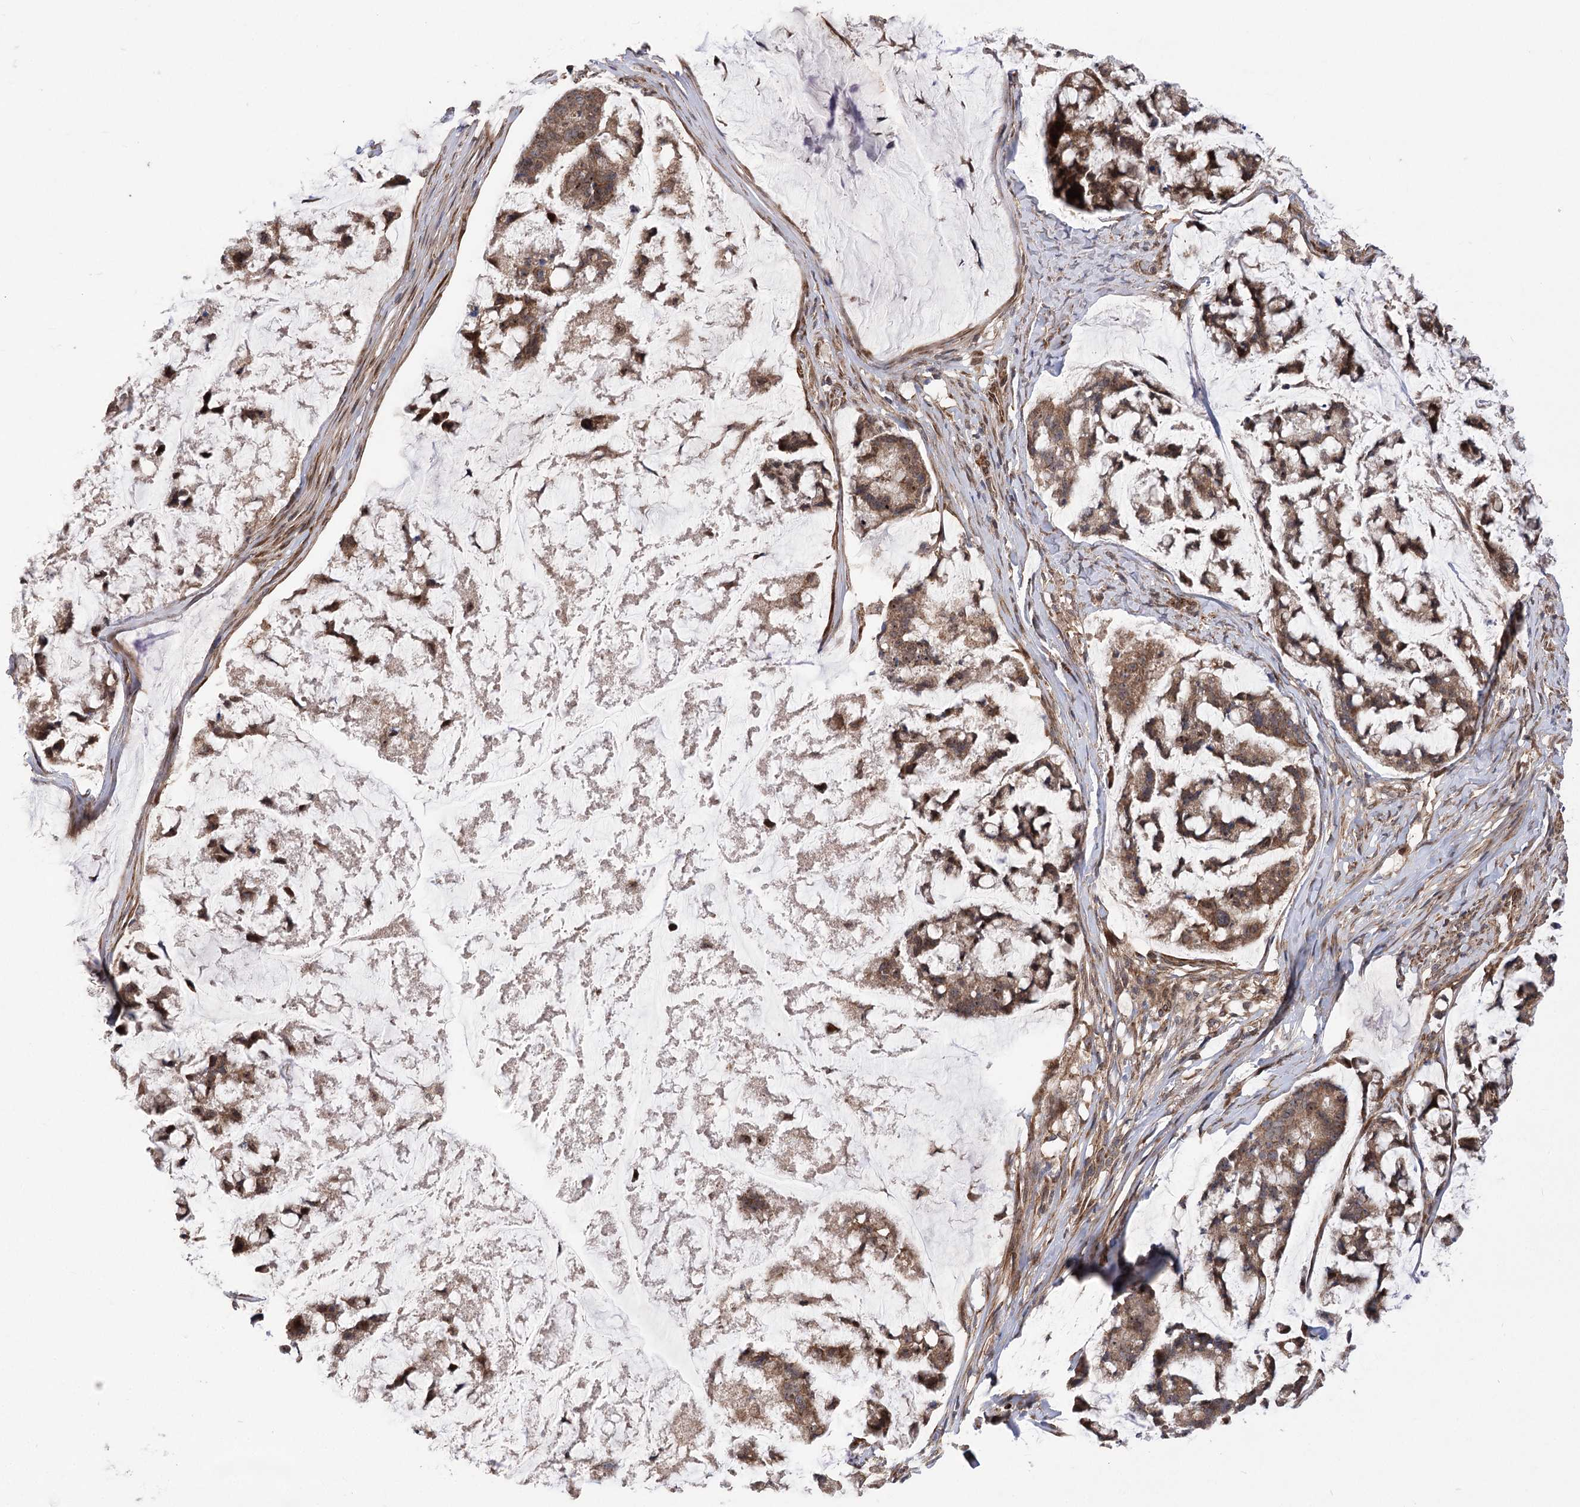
{"staining": {"intensity": "moderate", "quantity": ">75%", "location": "cytoplasmic/membranous,nuclear"}, "tissue": "stomach cancer", "cell_type": "Tumor cells", "image_type": "cancer", "snomed": [{"axis": "morphology", "description": "Adenocarcinoma, NOS"}, {"axis": "topography", "description": "Stomach, lower"}], "caption": "Stomach adenocarcinoma stained for a protein (brown) exhibits moderate cytoplasmic/membranous and nuclear positive expression in approximately >75% of tumor cells.", "gene": "TENM2", "patient": {"sex": "male", "age": 67}}